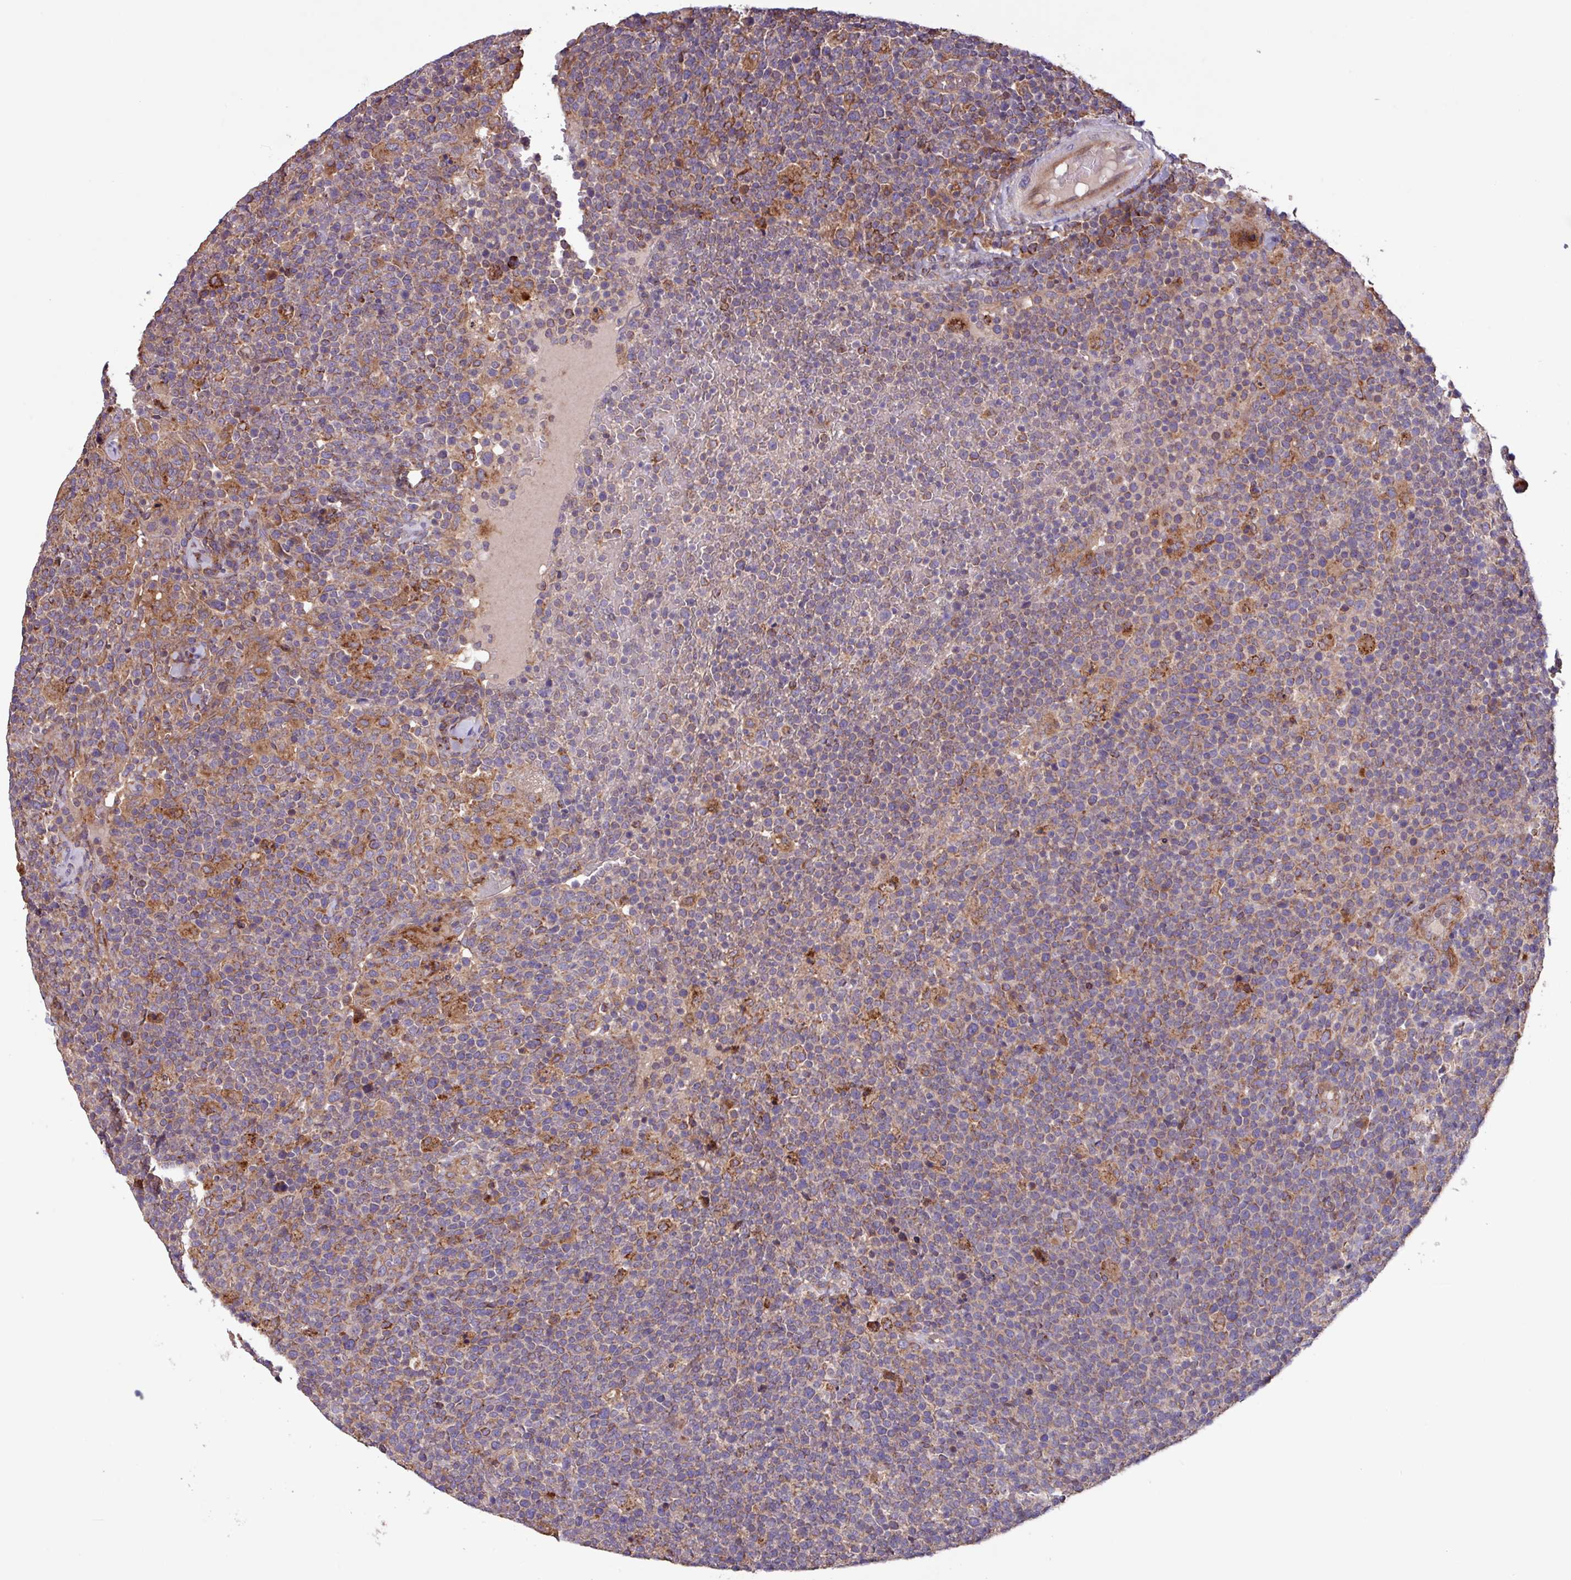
{"staining": {"intensity": "moderate", "quantity": "<25%", "location": "cytoplasmic/membranous"}, "tissue": "lymphoma", "cell_type": "Tumor cells", "image_type": "cancer", "snomed": [{"axis": "morphology", "description": "Malignant lymphoma, non-Hodgkin's type, High grade"}, {"axis": "topography", "description": "Lymph node"}], "caption": "Moderate cytoplasmic/membranous expression for a protein is present in about <25% of tumor cells of high-grade malignant lymphoma, non-Hodgkin's type using immunohistochemistry.", "gene": "PTPRQ", "patient": {"sex": "male", "age": 61}}